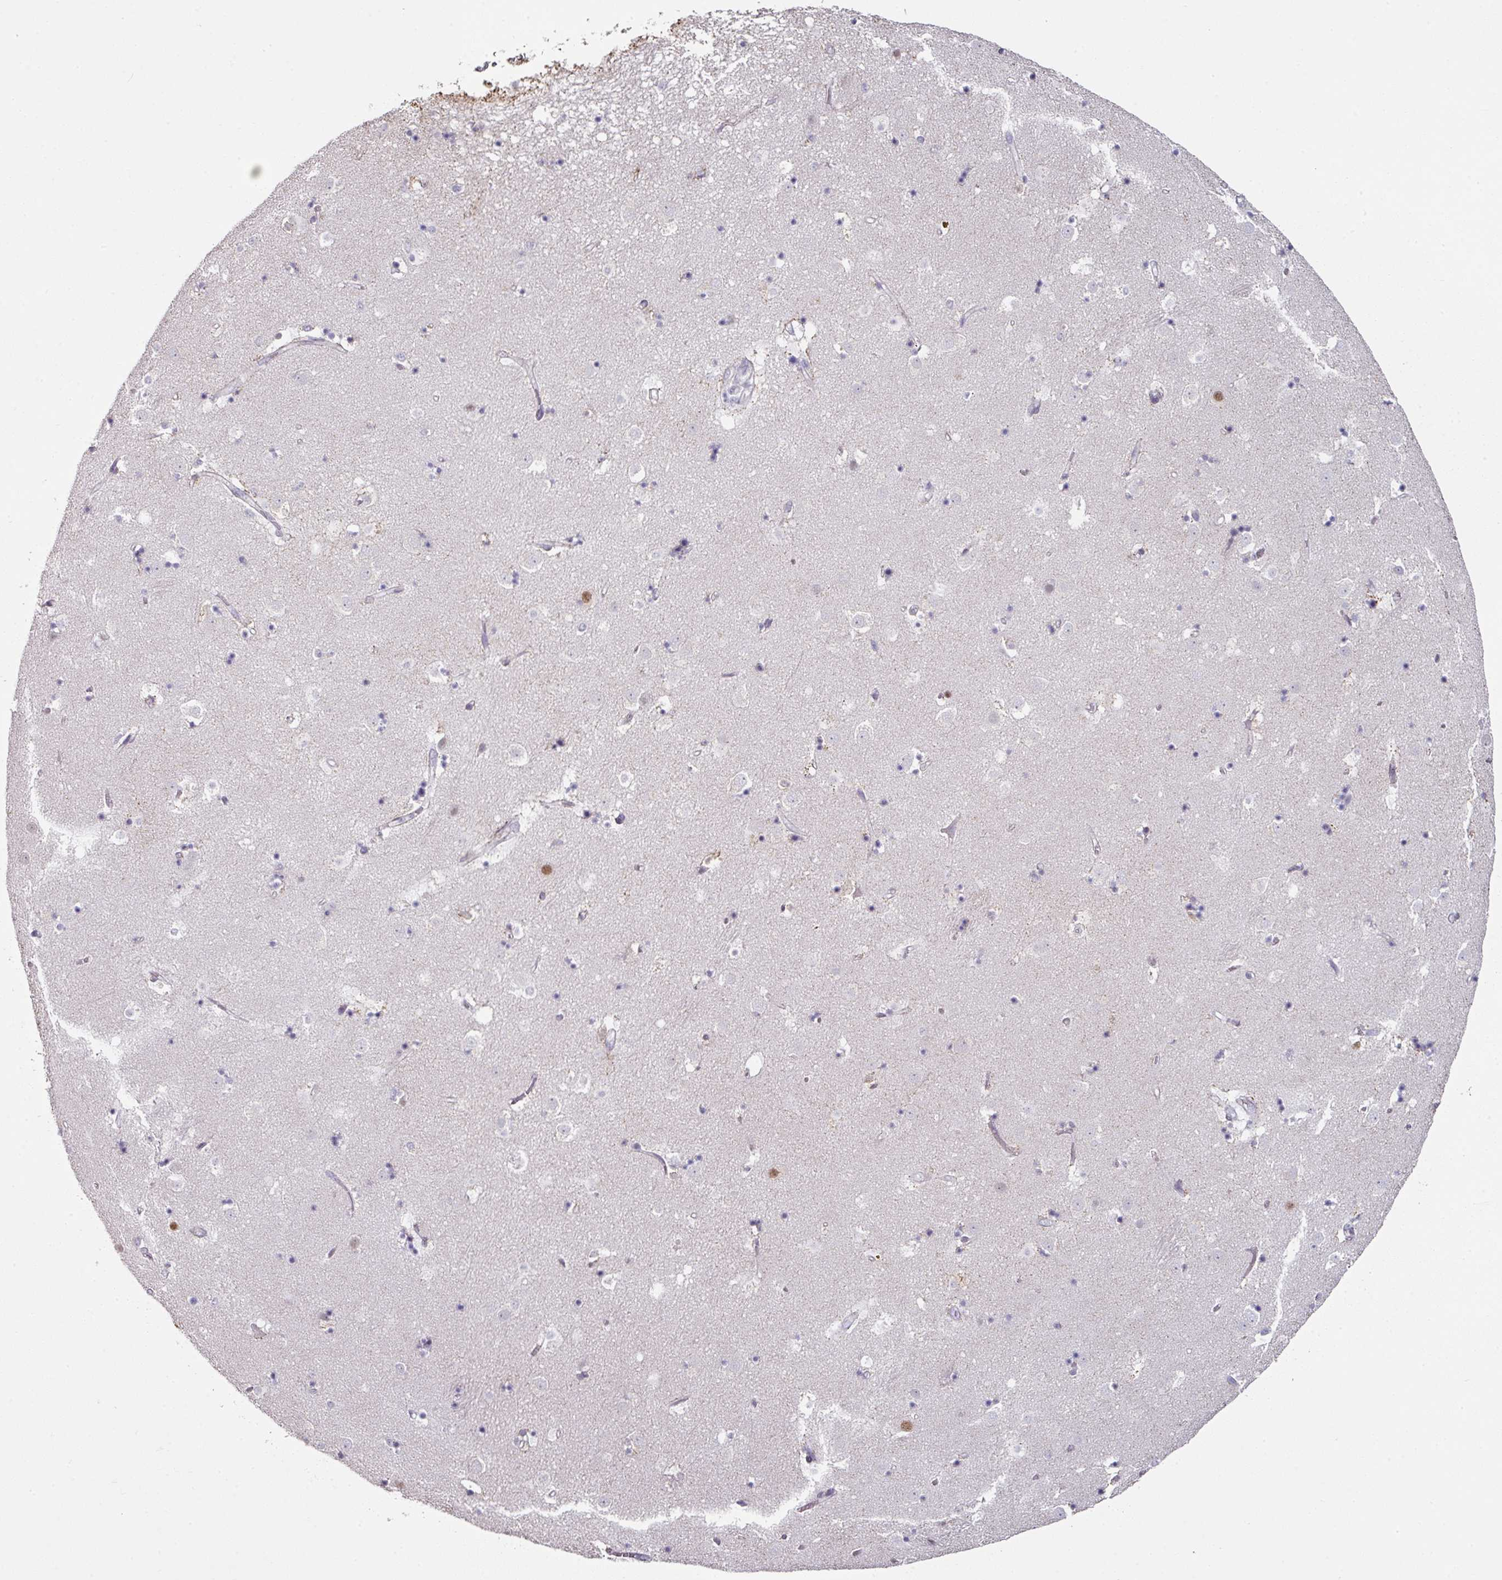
{"staining": {"intensity": "negative", "quantity": "none", "location": "none"}, "tissue": "caudate", "cell_type": "Glial cells", "image_type": "normal", "snomed": [{"axis": "morphology", "description": "Normal tissue, NOS"}, {"axis": "topography", "description": "Lateral ventricle wall"}], "caption": "Immunohistochemistry of unremarkable caudate exhibits no positivity in glial cells.", "gene": "ELK1", "patient": {"sex": "male", "age": 58}}